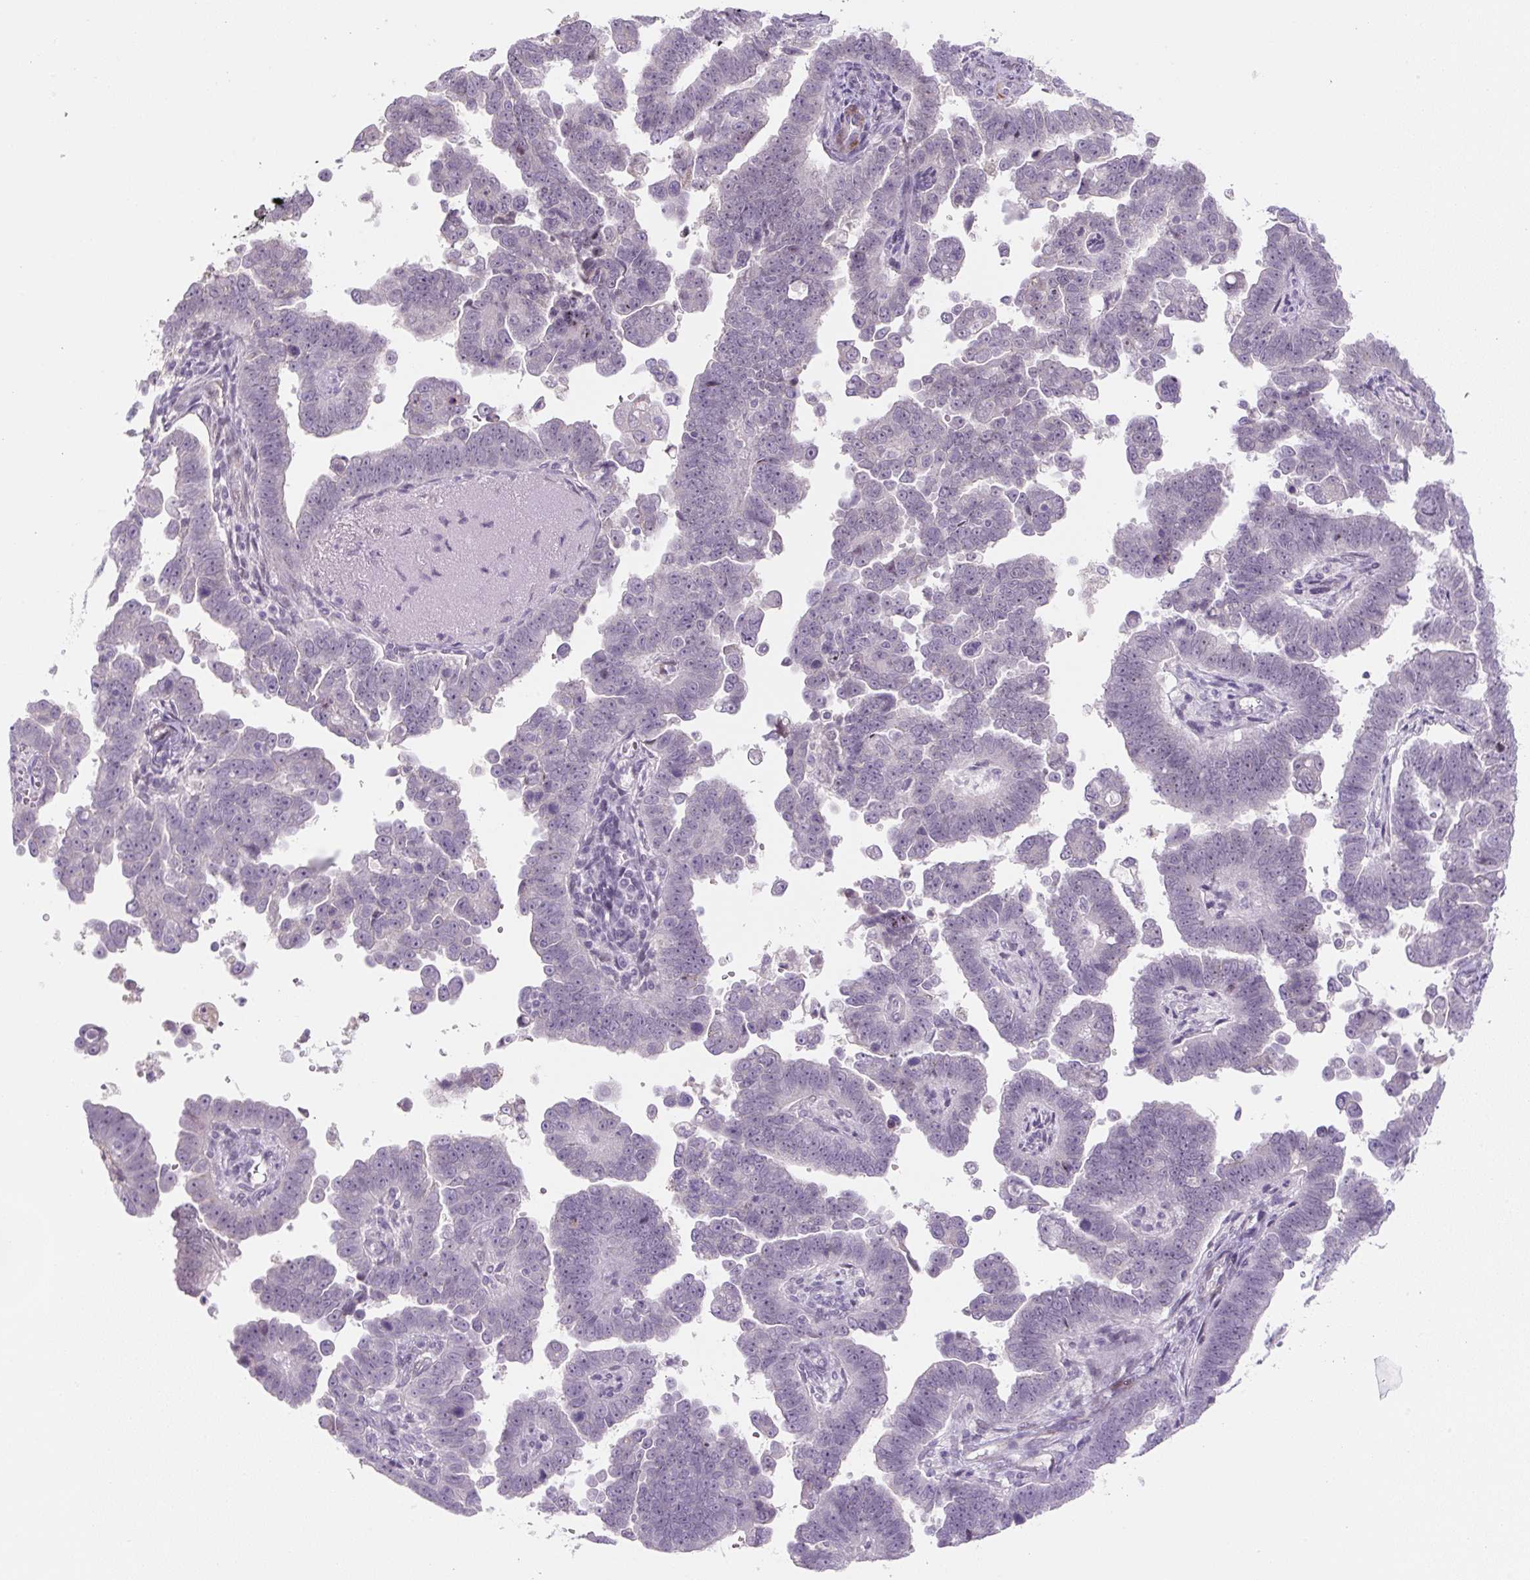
{"staining": {"intensity": "negative", "quantity": "none", "location": "none"}, "tissue": "endometrial cancer", "cell_type": "Tumor cells", "image_type": "cancer", "snomed": [{"axis": "morphology", "description": "Adenocarcinoma, NOS"}, {"axis": "topography", "description": "Endometrium"}], "caption": "This is an immunohistochemistry image of human endometrial cancer (adenocarcinoma). There is no staining in tumor cells.", "gene": "PRM1", "patient": {"sex": "female", "age": 75}}